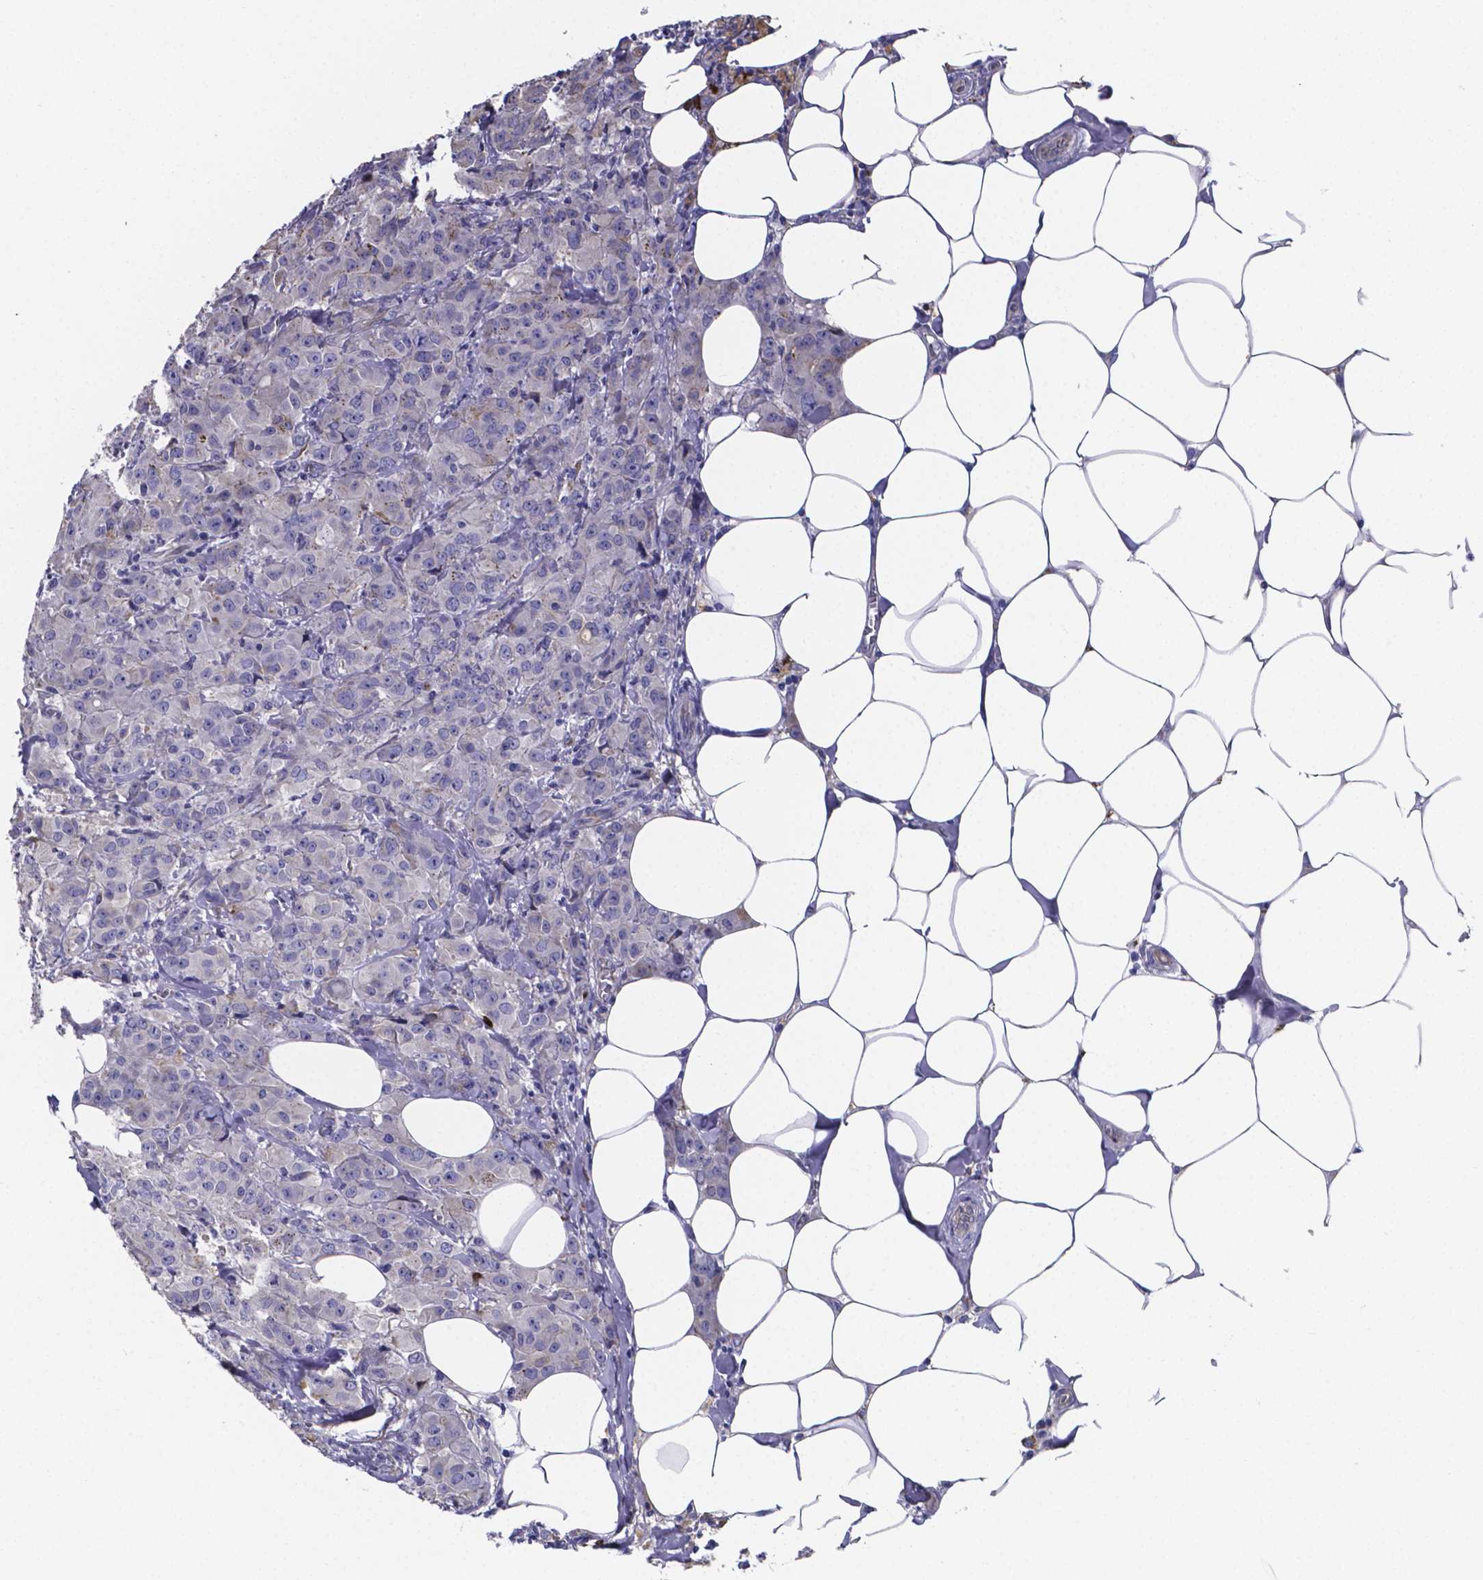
{"staining": {"intensity": "negative", "quantity": "none", "location": "none"}, "tissue": "breast cancer", "cell_type": "Tumor cells", "image_type": "cancer", "snomed": [{"axis": "morphology", "description": "Normal tissue, NOS"}, {"axis": "morphology", "description": "Duct carcinoma"}, {"axis": "topography", "description": "Breast"}], "caption": "A high-resolution micrograph shows immunohistochemistry (IHC) staining of invasive ductal carcinoma (breast), which exhibits no significant positivity in tumor cells.", "gene": "SFRP4", "patient": {"sex": "female", "age": 43}}